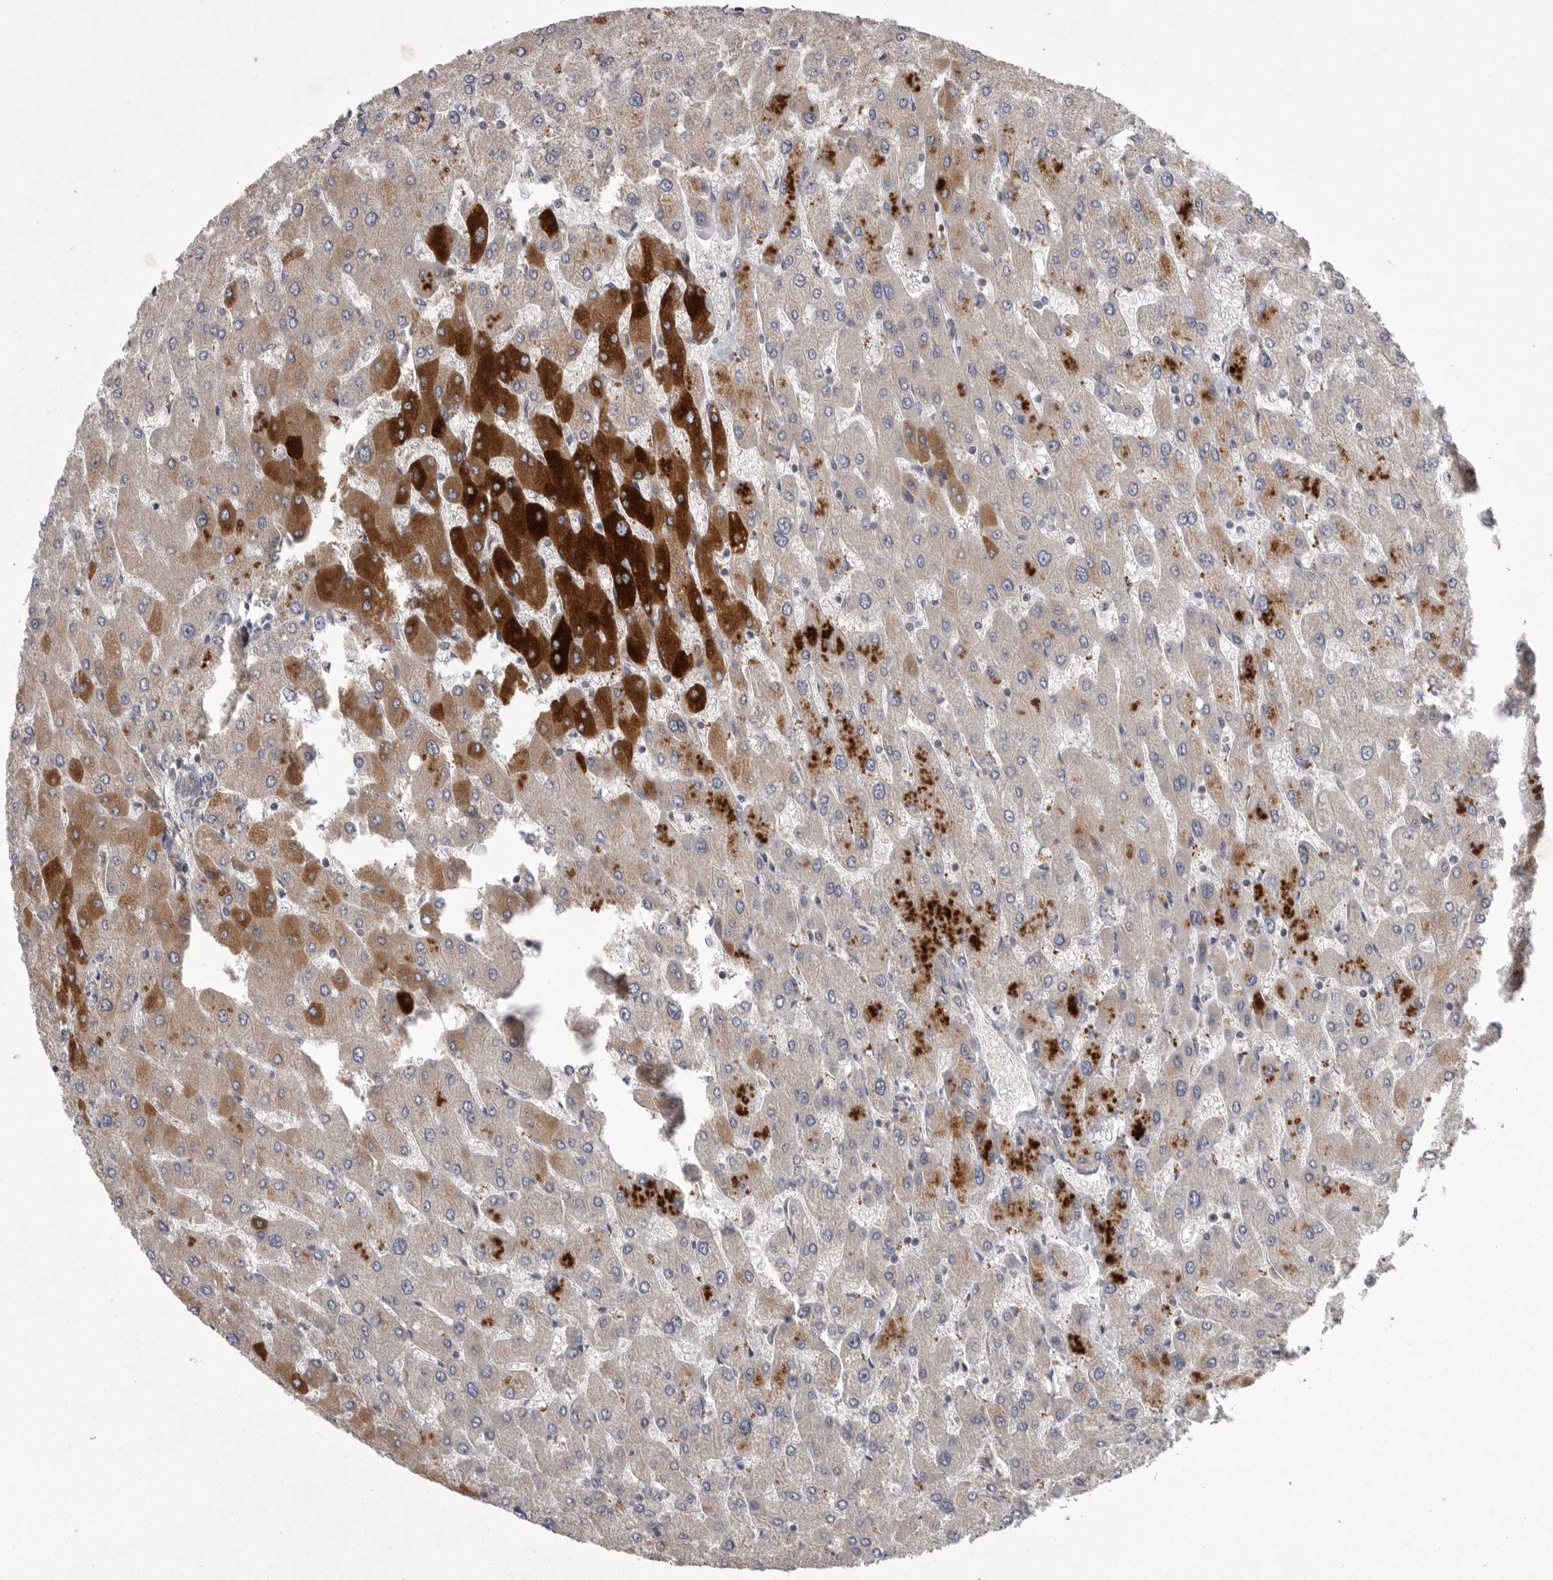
{"staining": {"intensity": "moderate", "quantity": ">75%", "location": "cytoplasmic/membranous"}, "tissue": "liver", "cell_type": "Cholangiocytes", "image_type": "normal", "snomed": [{"axis": "morphology", "description": "Normal tissue, NOS"}, {"axis": "topography", "description": "Liver"}], "caption": "Immunohistochemical staining of normal human liver demonstrates moderate cytoplasmic/membranous protein staining in approximately >75% of cholangiocytes.", "gene": "CRP", "patient": {"sex": "male", "age": 55}}